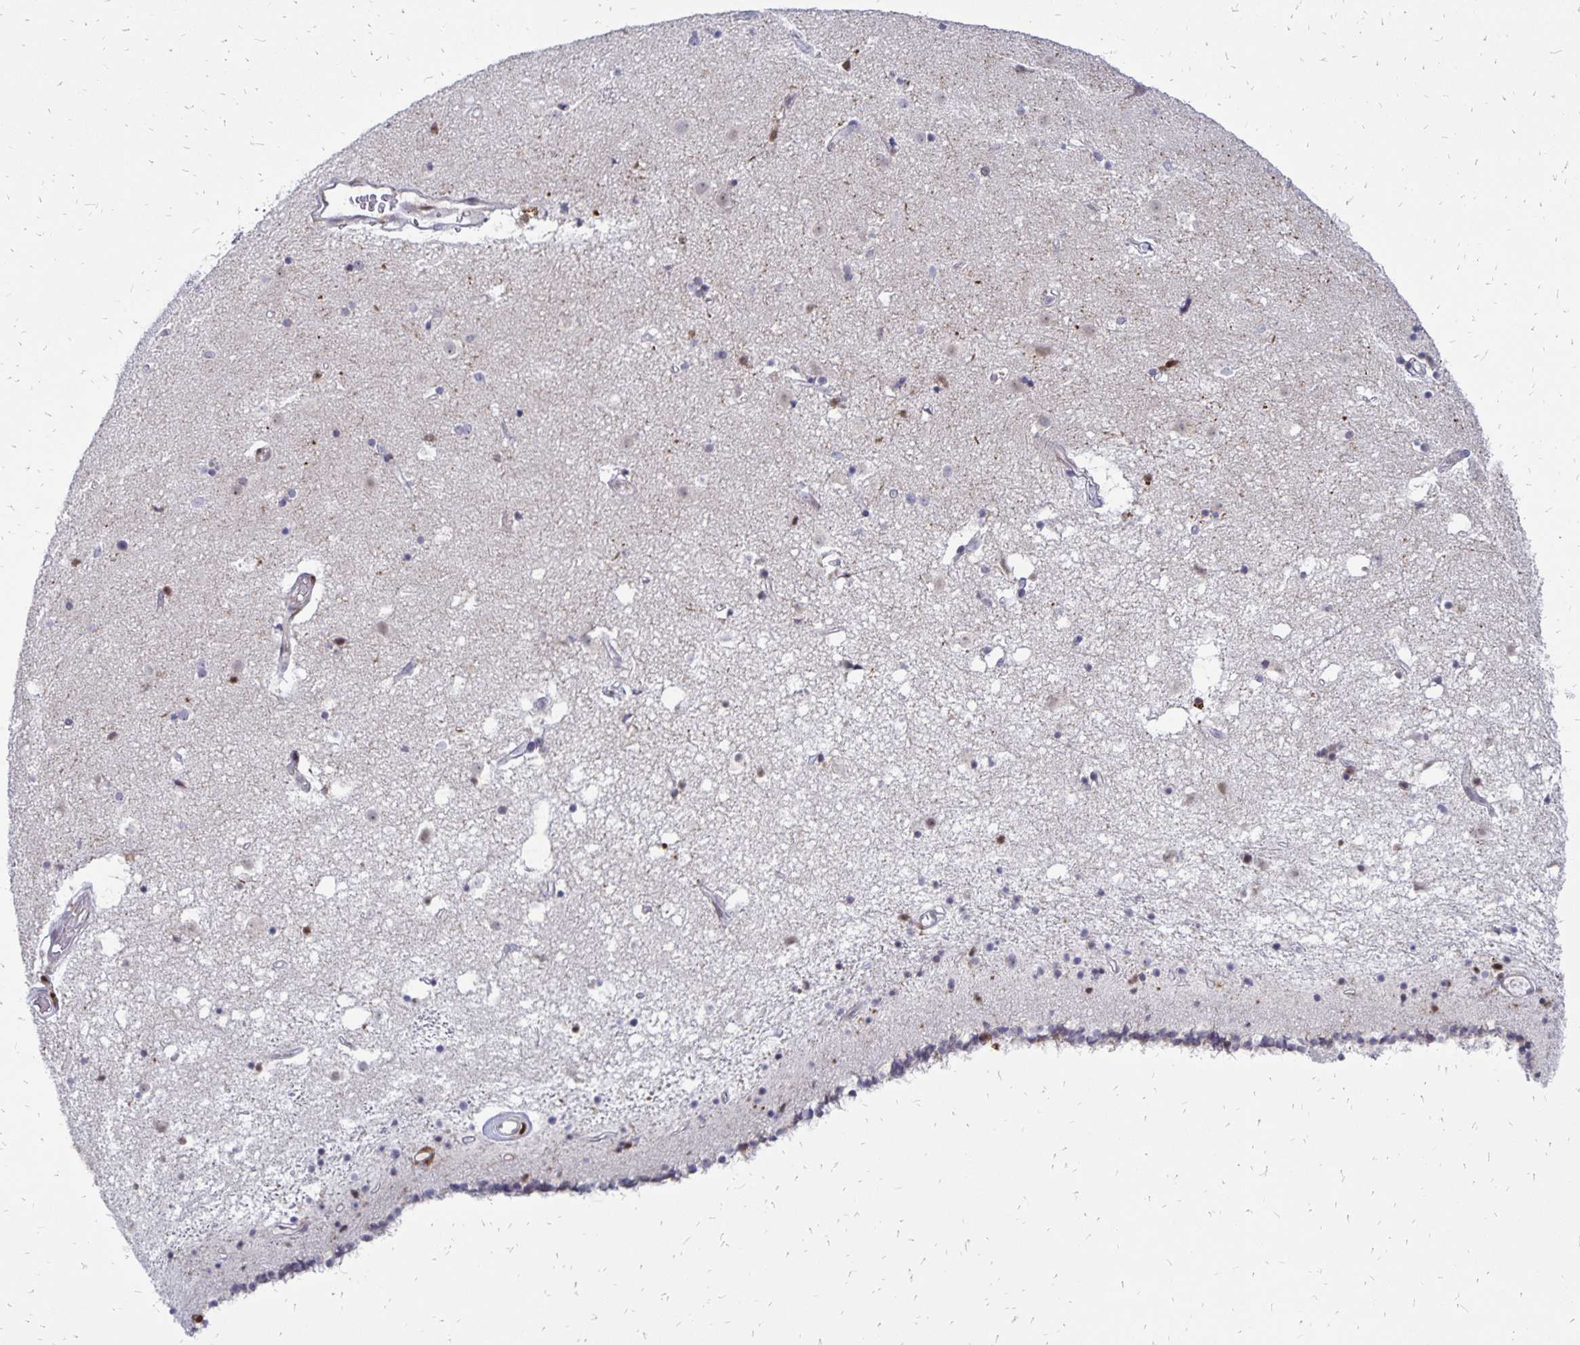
{"staining": {"intensity": "negative", "quantity": "none", "location": "none"}, "tissue": "caudate", "cell_type": "Glial cells", "image_type": "normal", "snomed": [{"axis": "morphology", "description": "Normal tissue, NOS"}, {"axis": "topography", "description": "Lateral ventricle wall"}], "caption": "The photomicrograph demonstrates no significant expression in glial cells of caudate. (DAB (3,3'-diaminobenzidine) IHC, high magnification).", "gene": "DCK", "patient": {"sex": "female", "age": 71}}